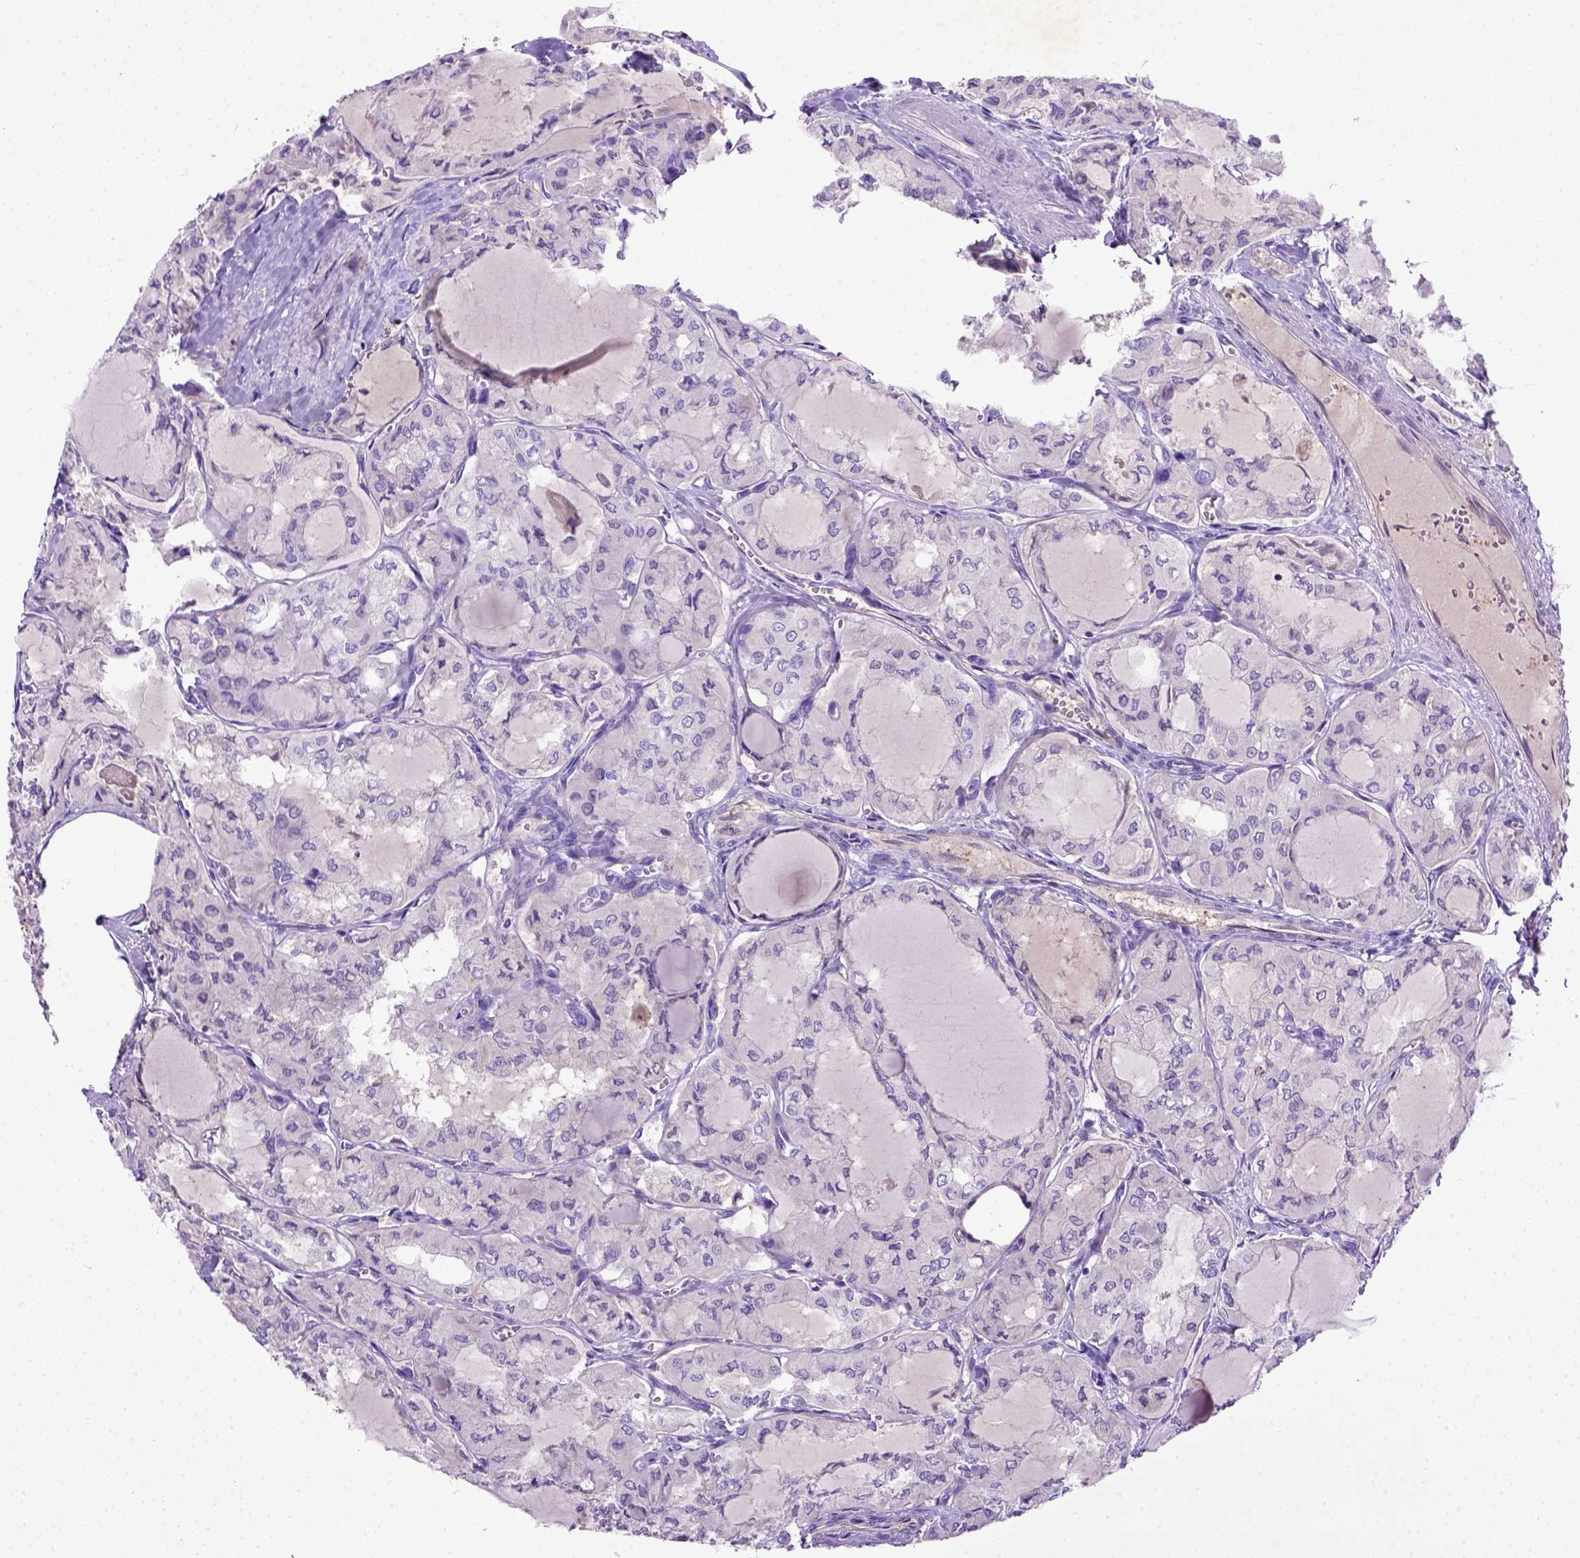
{"staining": {"intensity": "negative", "quantity": "none", "location": "none"}, "tissue": "thyroid cancer", "cell_type": "Tumor cells", "image_type": "cancer", "snomed": [{"axis": "morphology", "description": "Papillary adenocarcinoma, NOS"}, {"axis": "topography", "description": "Thyroid gland"}], "caption": "Photomicrograph shows no significant protein staining in tumor cells of thyroid papillary adenocarcinoma.", "gene": "DEPDC1B", "patient": {"sex": "male", "age": 20}}